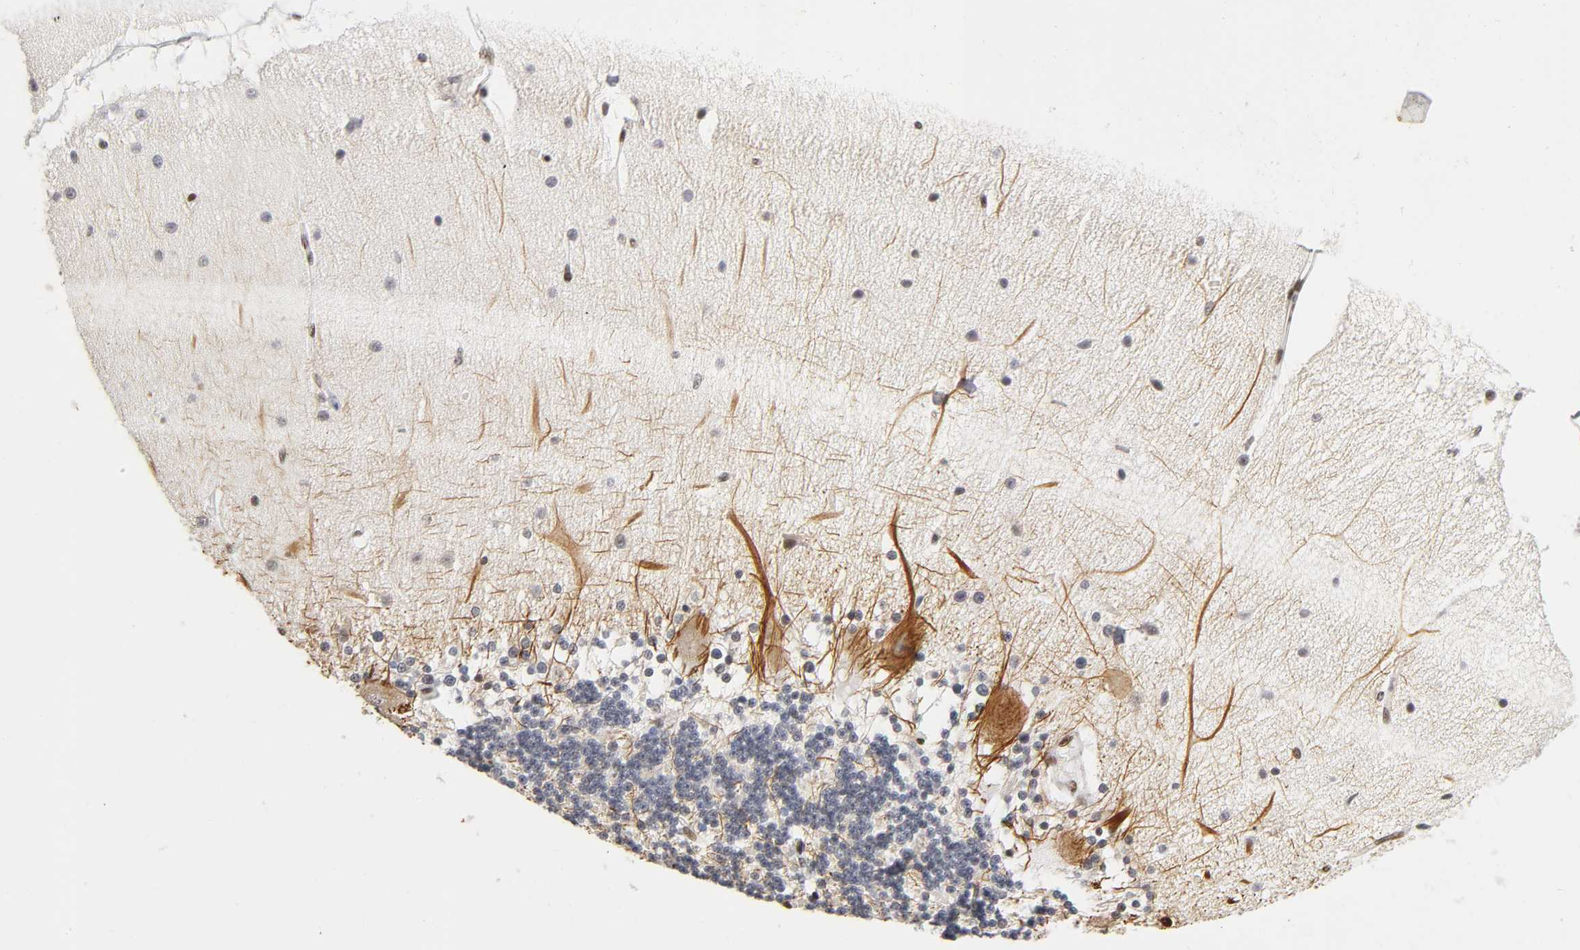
{"staining": {"intensity": "weak", "quantity": "25%-75%", "location": "cytoplasmic/membranous"}, "tissue": "cerebellum", "cell_type": "Cells in granular layer", "image_type": "normal", "snomed": [{"axis": "morphology", "description": "Normal tissue, NOS"}, {"axis": "topography", "description": "Cerebellum"}], "caption": "Immunohistochemistry staining of normal cerebellum, which exhibits low levels of weak cytoplasmic/membranous positivity in about 25%-75% of cells in granular layer indicating weak cytoplasmic/membranous protein positivity. The staining was performed using DAB (brown) for protein detection and nuclei were counterstained in hematoxylin (blue).", "gene": "NR3C1", "patient": {"sex": "female", "age": 54}}